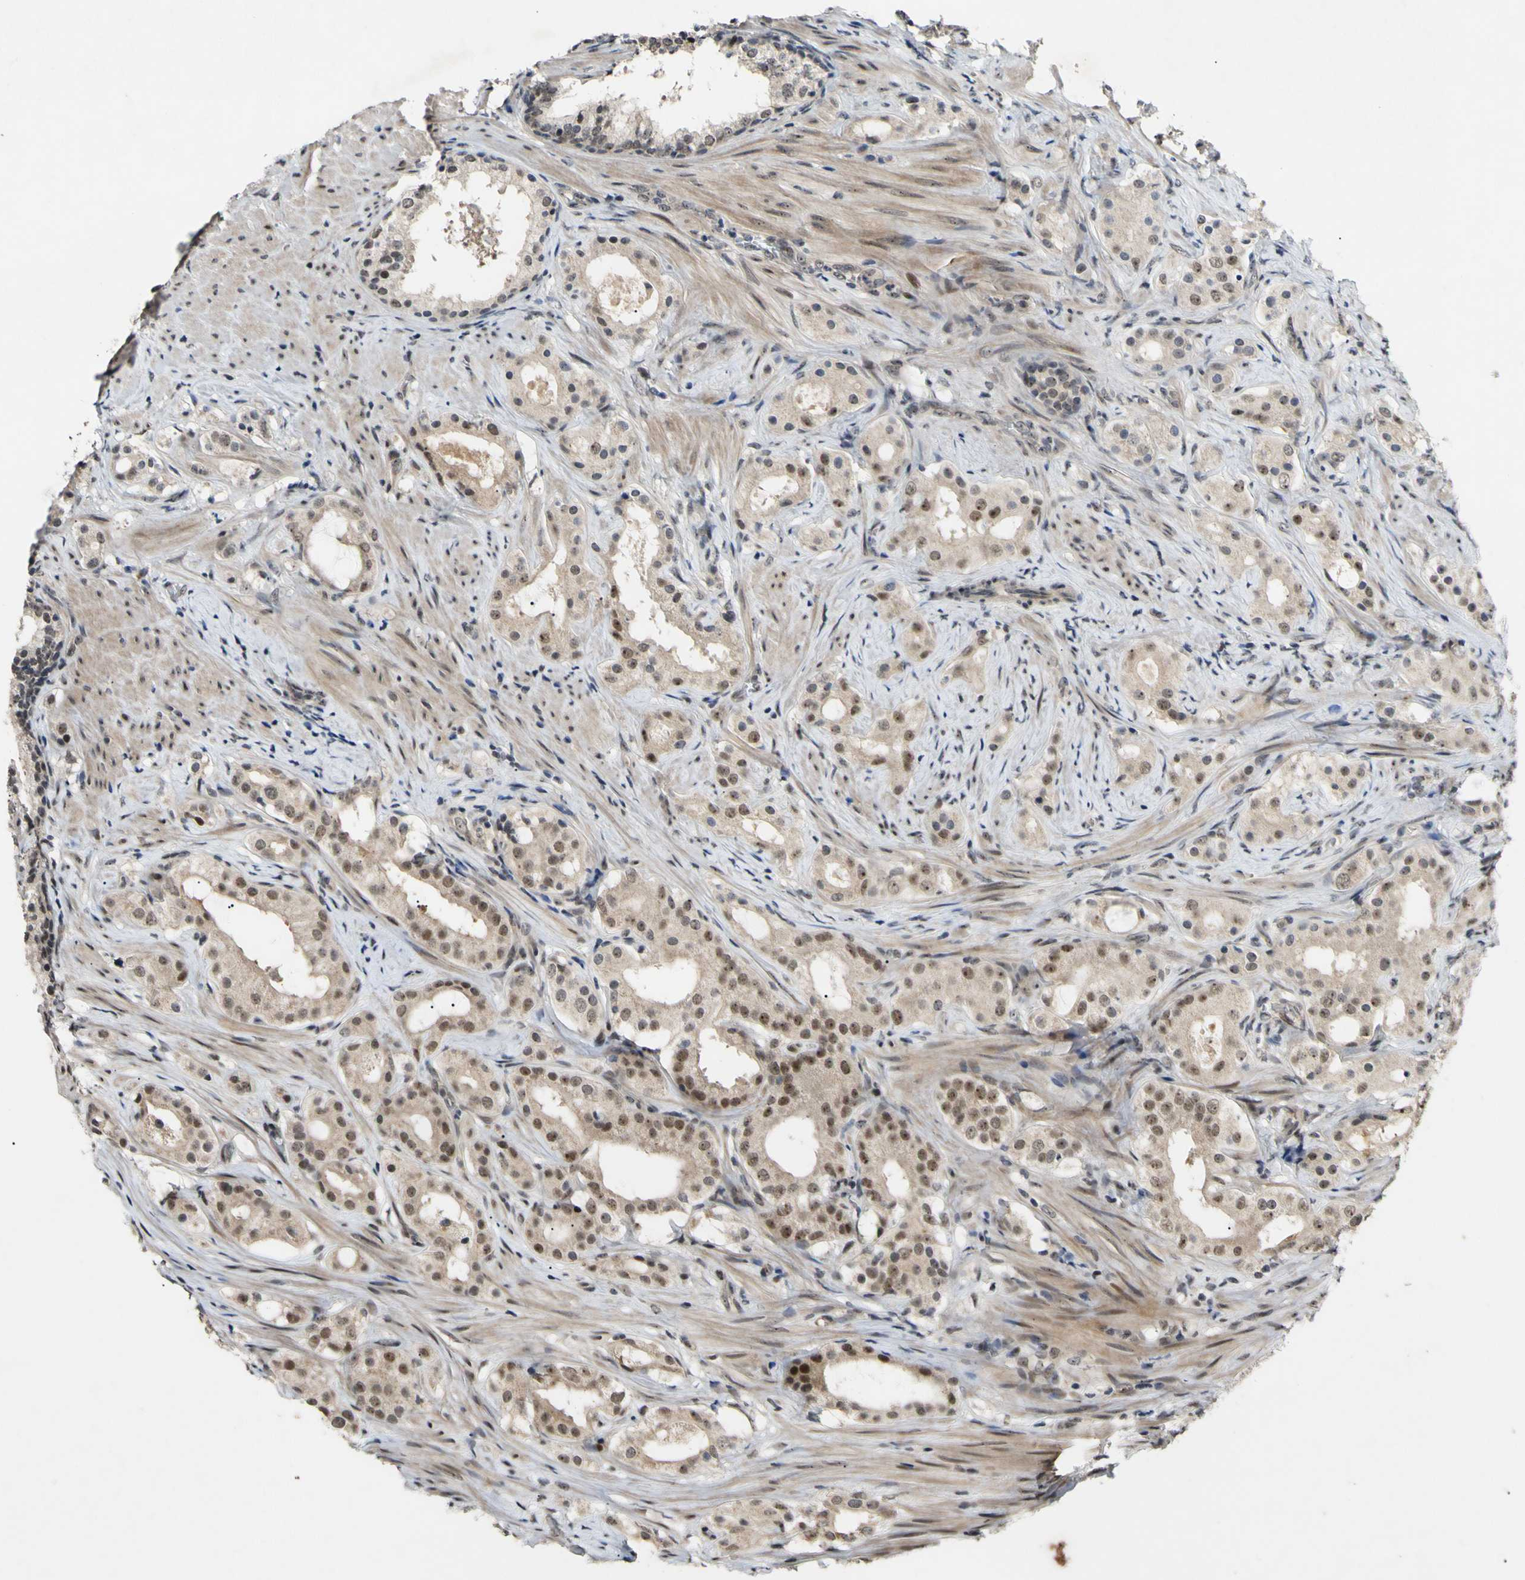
{"staining": {"intensity": "moderate", "quantity": ">75%", "location": "nuclear"}, "tissue": "prostate cancer", "cell_type": "Tumor cells", "image_type": "cancer", "snomed": [{"axis": "morphology", "description": "Adenocarcinoma, Low grade"}, {"axis": "topography", "description": "Prostate"}], "caption": "DAB immunohistochemical staining of low-grade adenocarcinoma (prostate) reveals moderate nuclear protein staining in about >75% of tumor cells. (DAB IHC with brightfield microscopy, high magnification).", "gene": "POLR2F", "patient": {"sex": "male", "age": 59}}